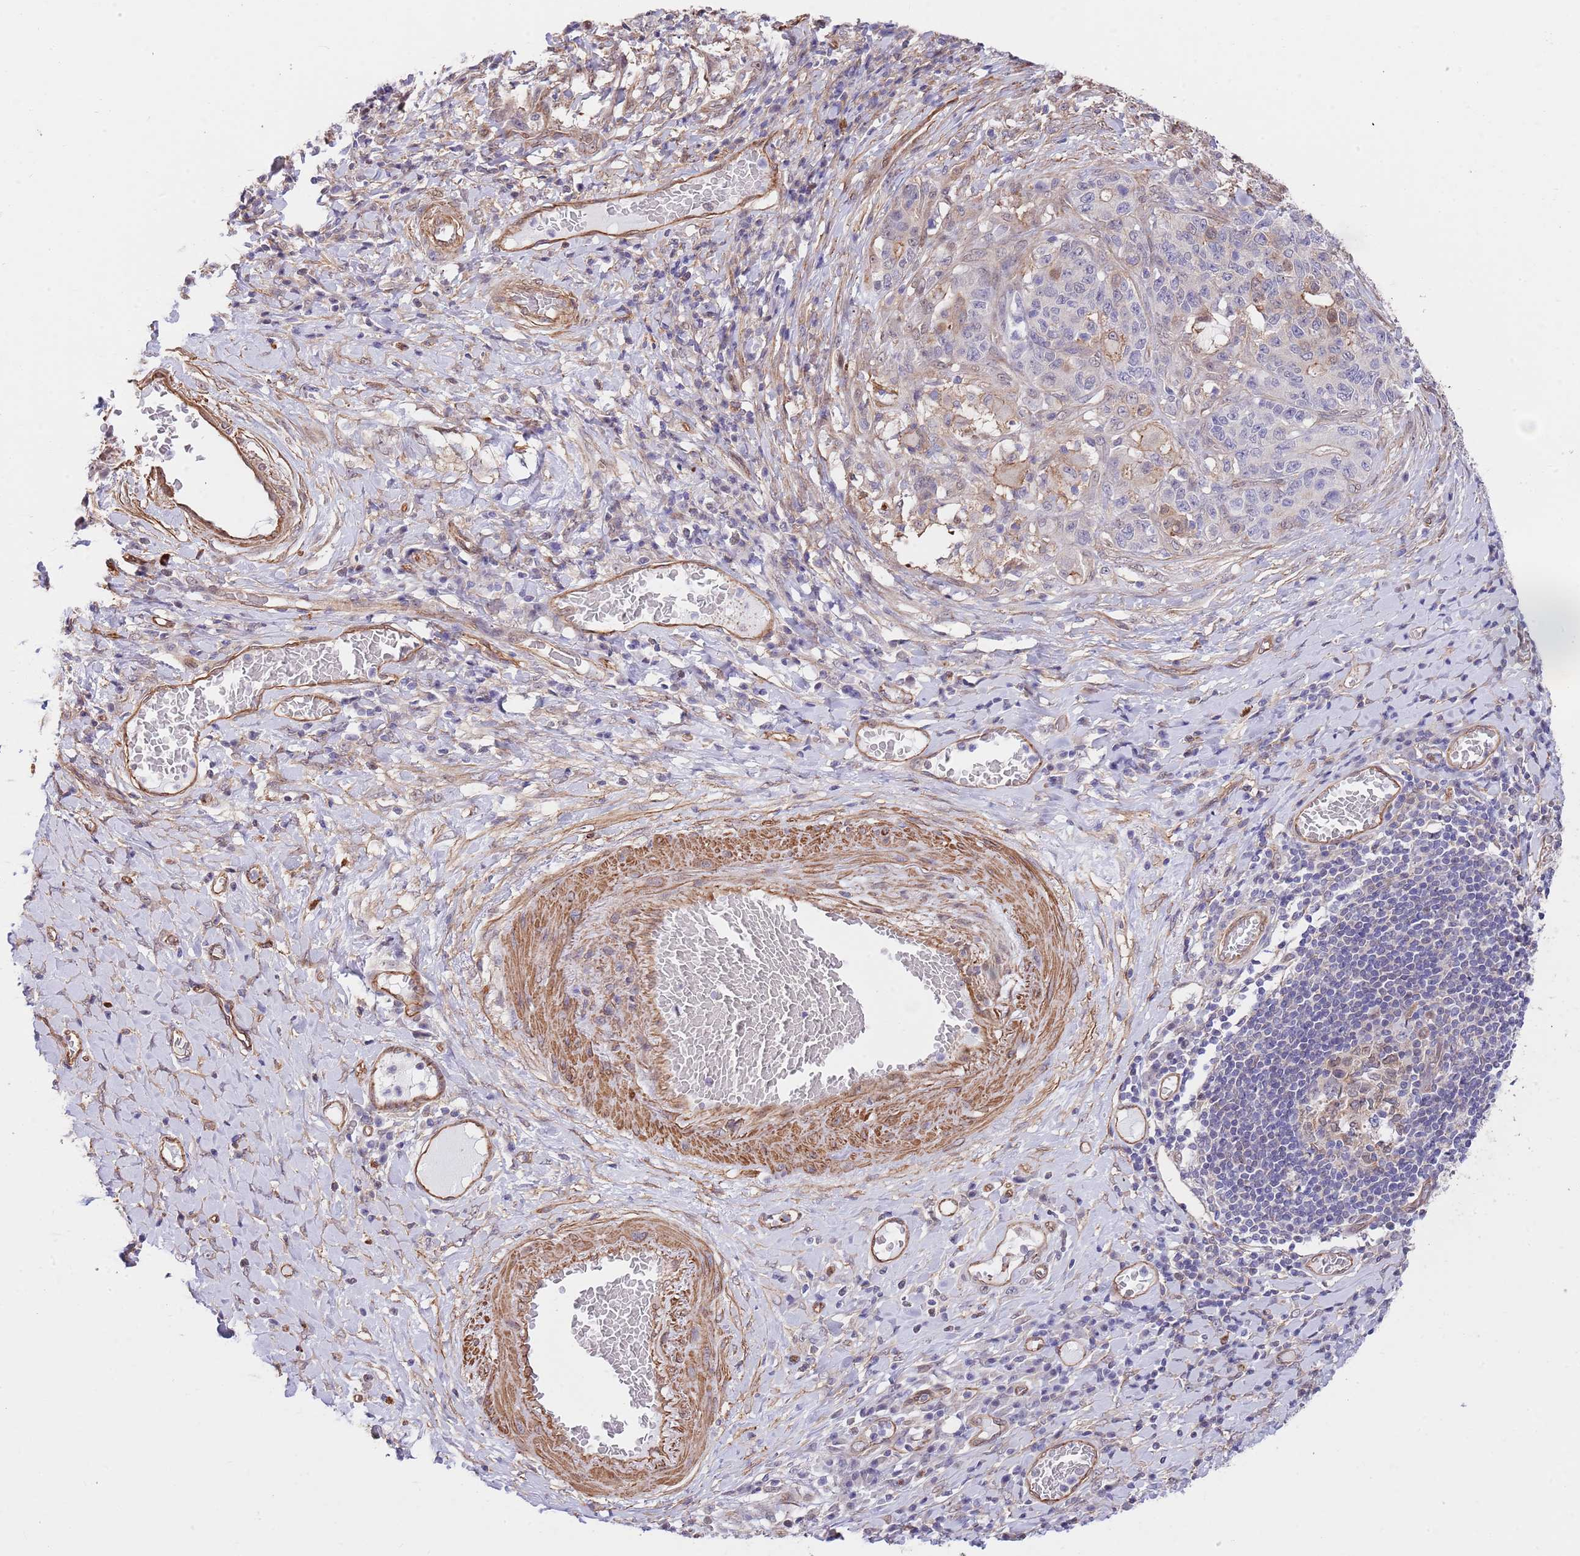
{"staining": {"intensity": "moderate", "quantity": "<25%", "location": "cytoplasmic/membranous"}, "tissue": "stomach cancer", "cell_type": "Tumor cells", "image_type": "cancer", "snomed": [{"axis": "morphology", "description": "Normal tissue, NOS"}, {"axis": "morphology", "description": "Adenocarcinoma, NOS"}, {"axis": "topography", "description": "Stomach"}], "caption": "High-magnification brightfield microscopy of stomach cancer (adenocarcinoma) stained with DAB (brown) and counterstained with hematoxylin (blue). tumor cells exhibit moderate cytoplasmic/membranous expression is identified in about<25% of cells.", "gene": "BPNT1", "patient": {"sex": "female", "age": 64}}